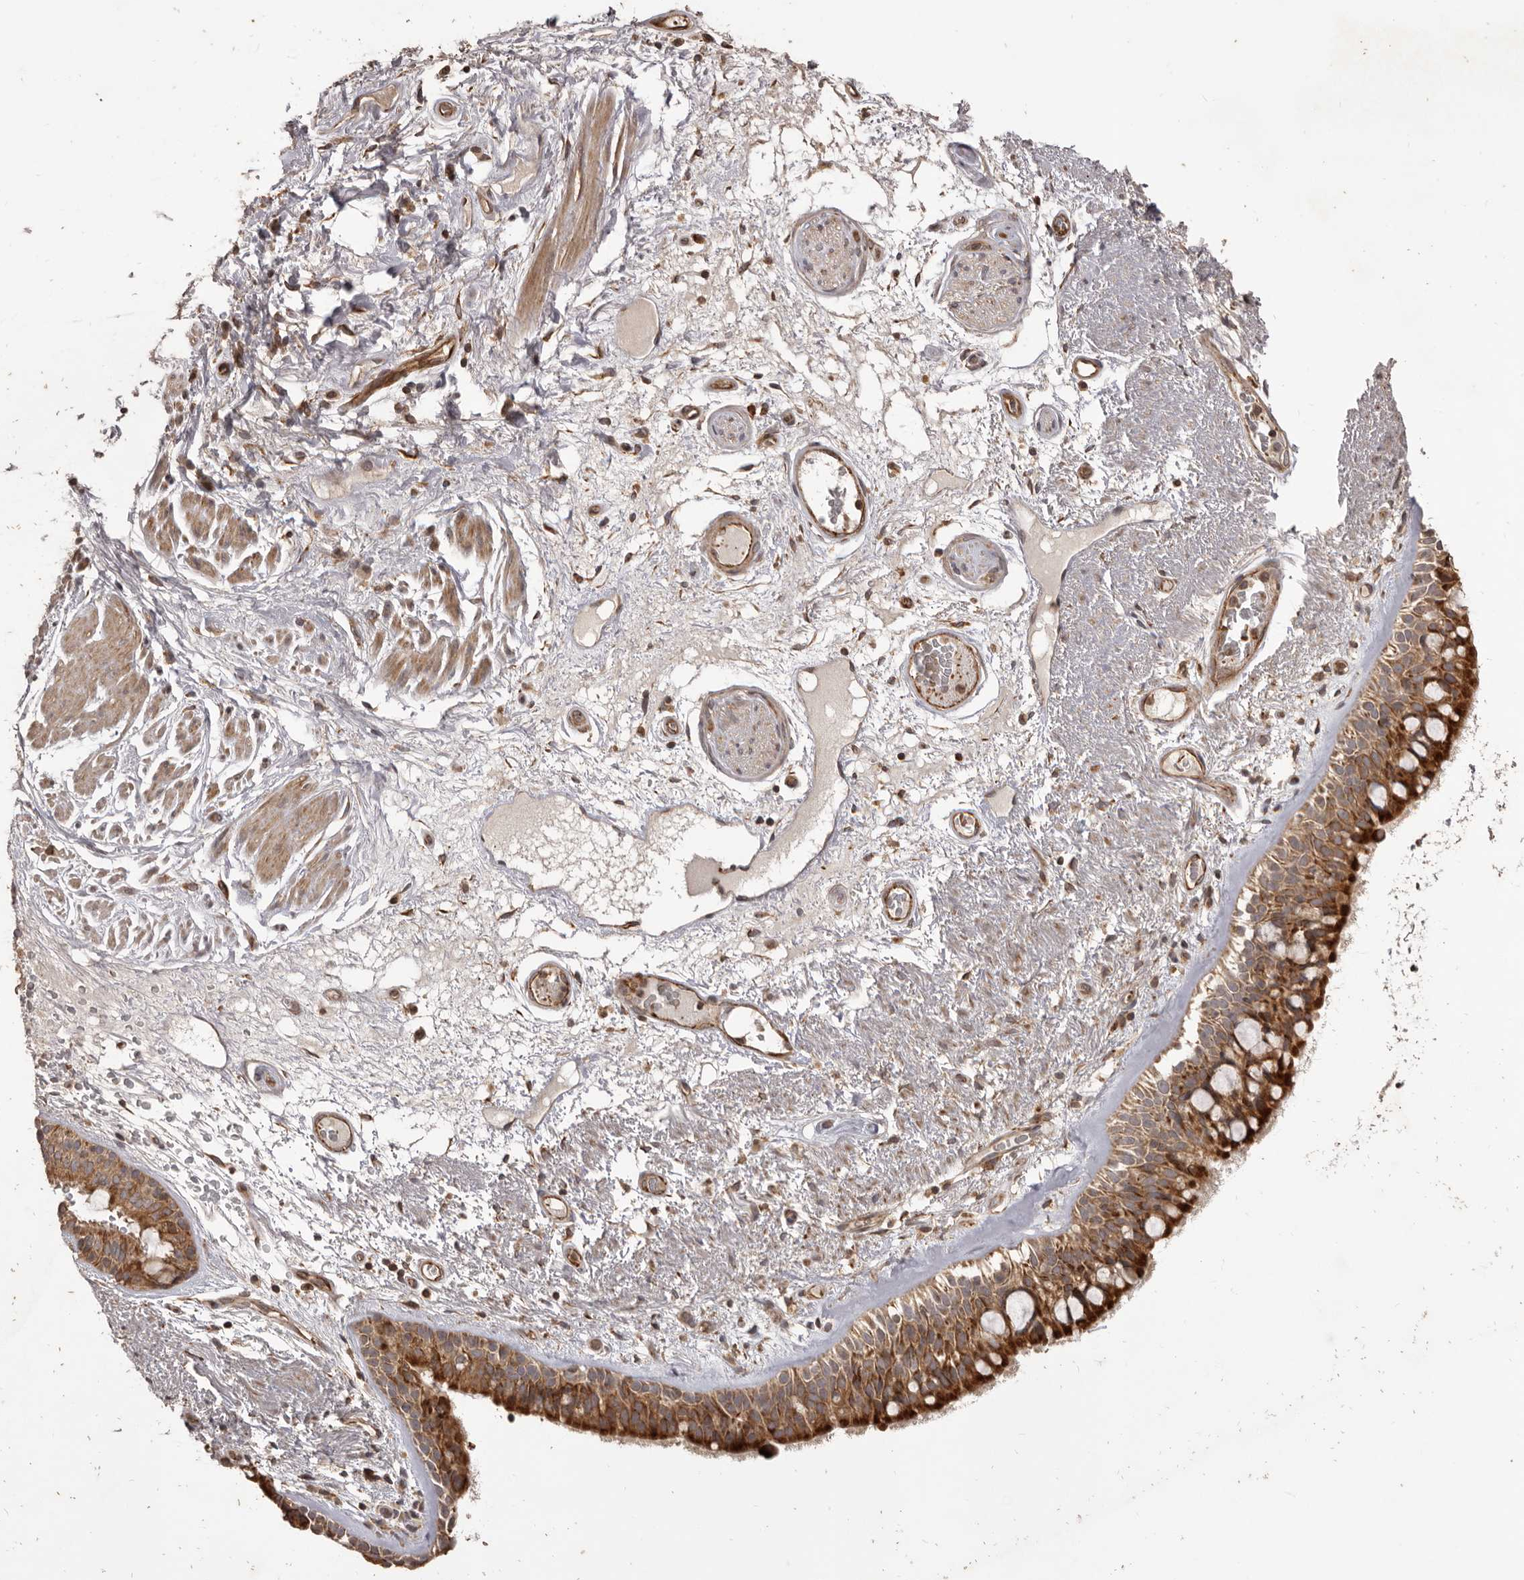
{"staining": {"intensity": "strong", "quantity": ">75%", "location": "cytoplasmic/membranous"}, "tissue": "bronchus", "cell_type": "Respiratory epithelial cells", "image_type": "normal", "snomed": [{"axis": "morphology", "description": "Normal tissue, NOS"}, {"axis": "morphology", "description": "Squamous cell carcinoma, NOS"}, {"axis": "topography", "description": "Lymph node"}, {"axis": "topography", "description": "Bronchus"}, {"axis": "topography", "description": "Lung"}], "caption": "Immunohistochemistry (IHC) staining of normal bronchus, which shows high levels of strong cytoplasmic/membranous positivity in approximately >75% of respiratory epithelial cells indicating strong cytoplasmic/membranous protein expression. The staining was performed using DAB (brown) for protein detection and nuclei were counterstained in hematoxylin (blue).", "gene": "QRSL1", "patient": {"sex": "male", "age": 66}}